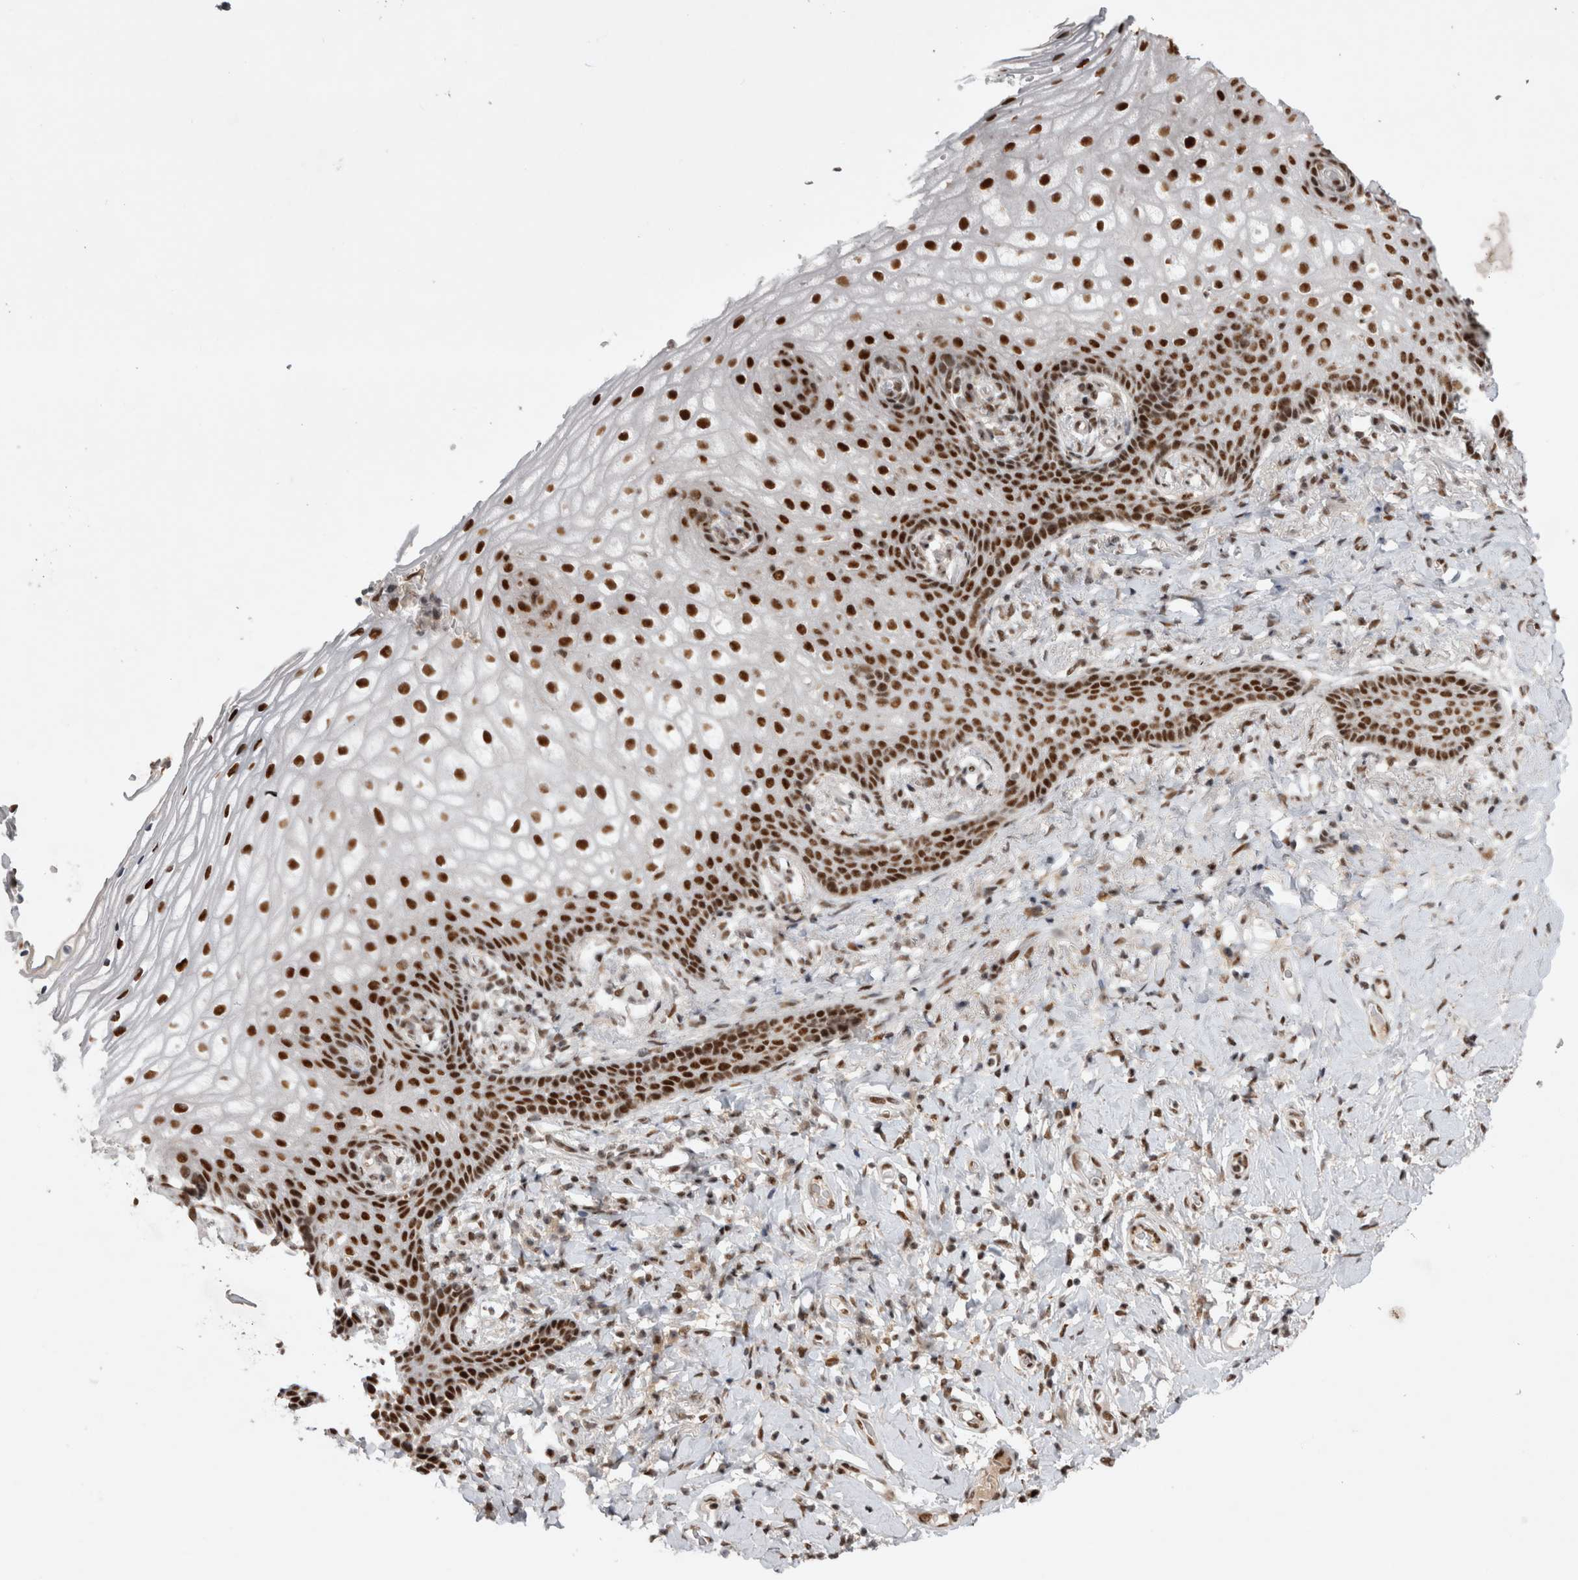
{"staining": {"intensity": "strong", "quantity": ">75%", "location": "nuclear"}, "tissue": "vagina", "cell_type": "Squamous epithelial cells", "image_type": "normal", "snomed": [{"axis": "morphology", "description": "Normal tissue, NOS"}, {"axis": "topography", "description": "Vagina"}], "caption": "Strong nuclear expression for a protein is identified in approximately >75% of squamous epithelial cells of benign vagina using IHC.", "gene": "EYA2", "patient": {"sex": "female", "age": 60}}